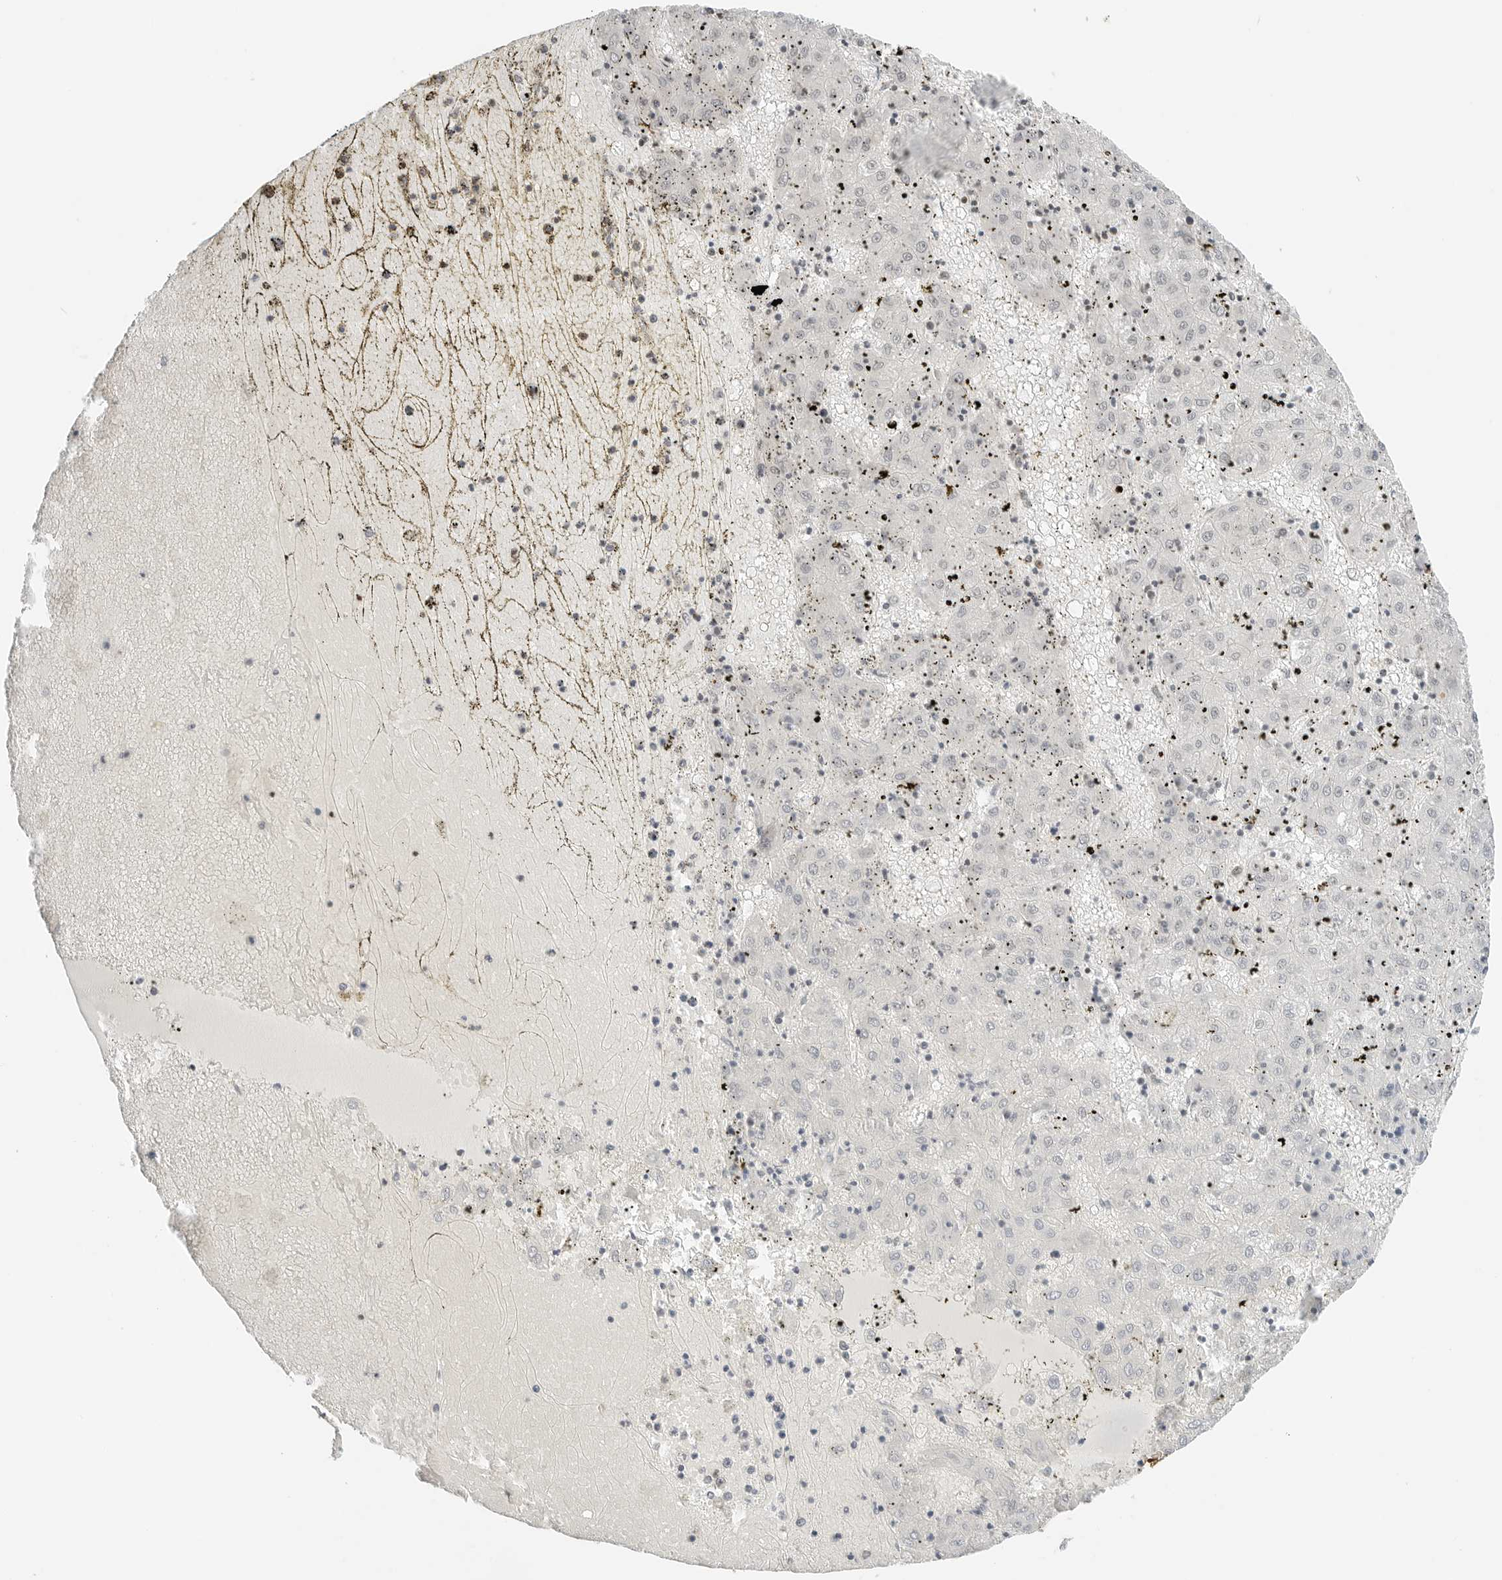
{"staining": {"intensity": "negative", "quantity": "none", "location": "none"}, "tissue": "liver cancer", "cell_type": "Tumor cells", "image_type": "cancer", "snomed": [{"axis": "morphology", "description": "Carcinoma, Hepatocellular, NOS"}, {"axis": "topography", "description": "Liver"}], "caption": "DAB (3,3'-diaminobenzidine) immunohistochemical staining of human liver hepatocellular carcinoma exhibits no significant expression in tumor cells.", "gene": "CRTC2", "patient": {"sex": "male", "age": 72}}